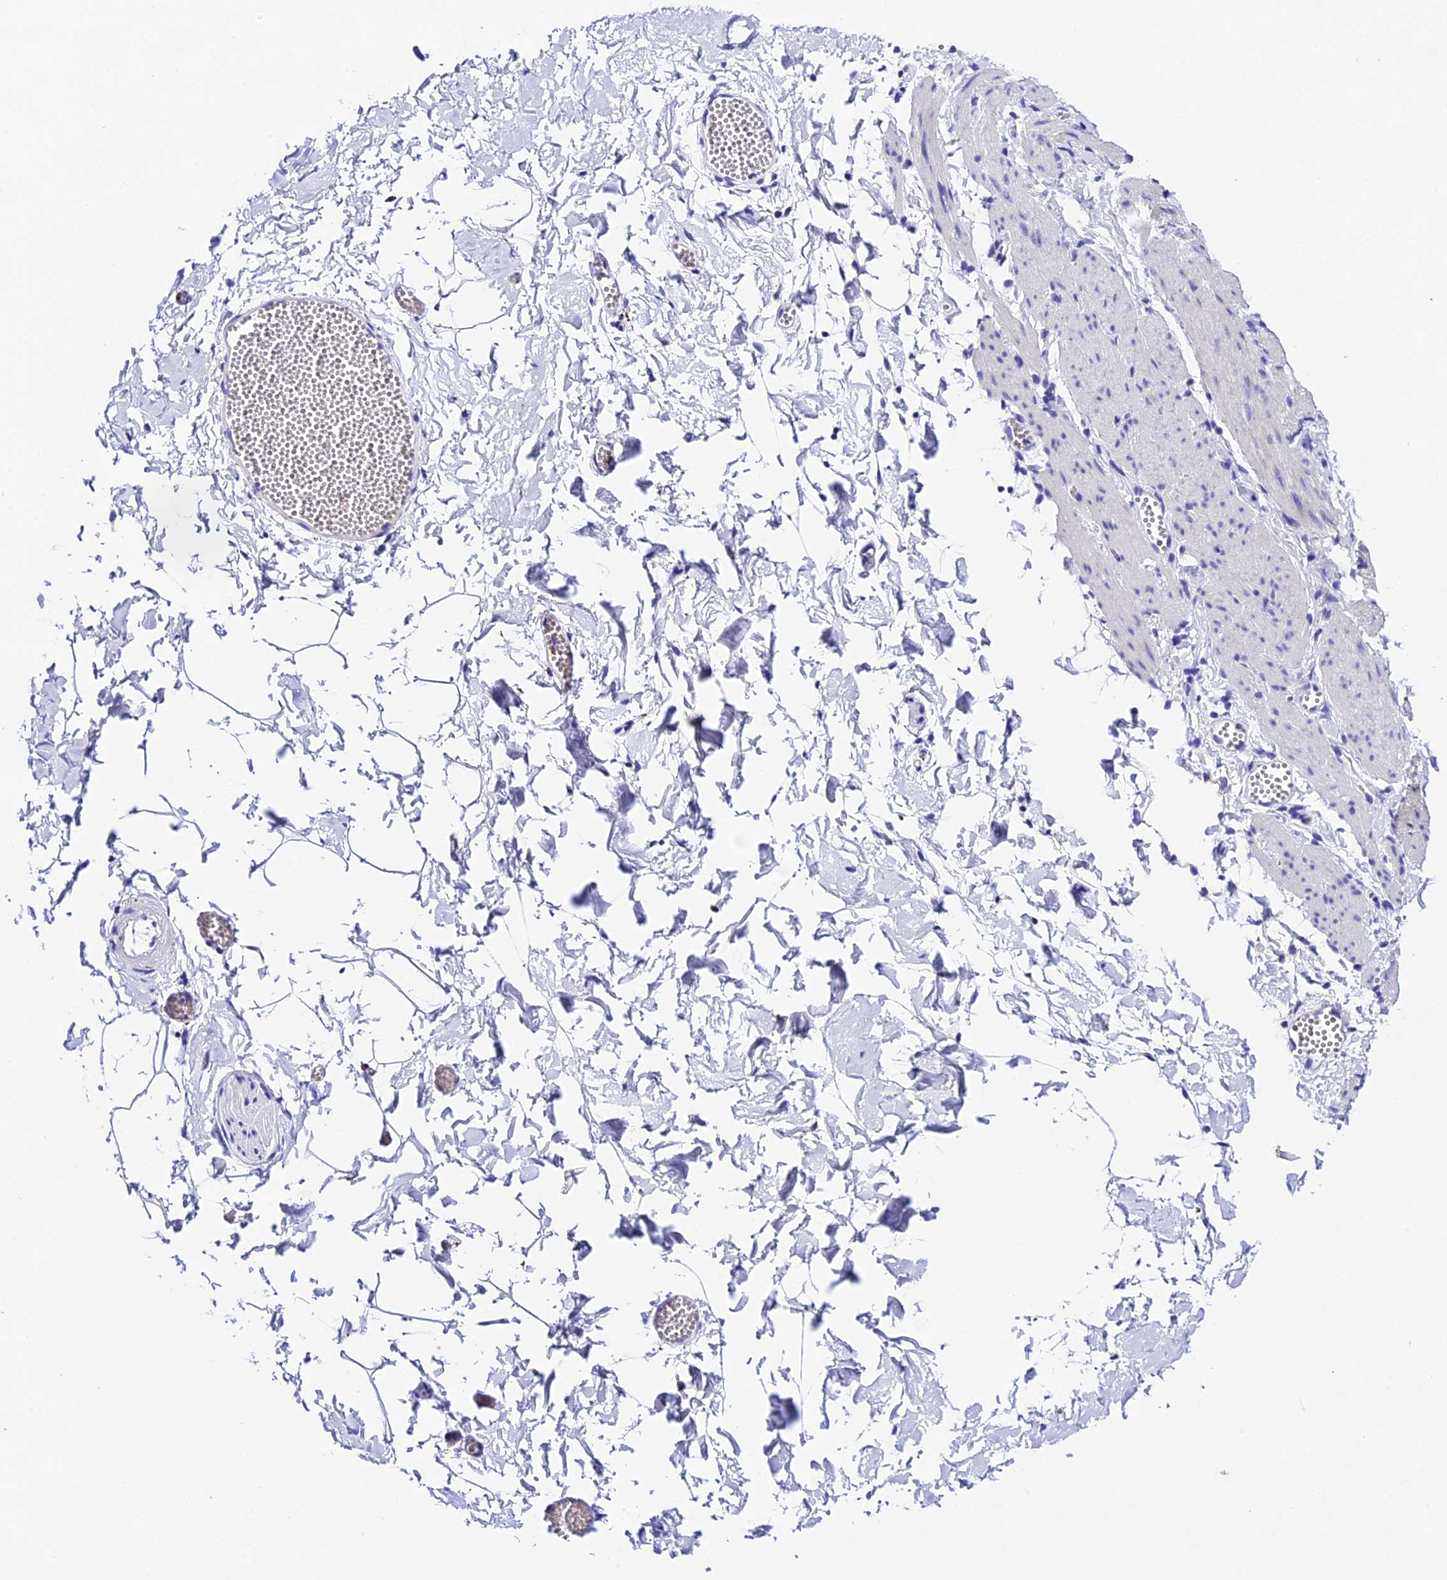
{"staining": {"intensity": "negative", "quantity": "none", "location": "none"}, "tissue": "adipose tissue", "cell_type": "Adipocytes", "image_type": "normal", "snomed": [{"axis": "morphology", "description": "Normal tissue, NOS"}, {"axis": "topography", "description": "Gallbladder"}, {"axis": "topography", "description": "Peripheral nerve tissue"}], "caption": "Adipose tissue was stained to show a protein in brown. There is no significant positivity in adipocytes.", "gene": "PSG11", "patient": {"sex": "male", "age": 38}}